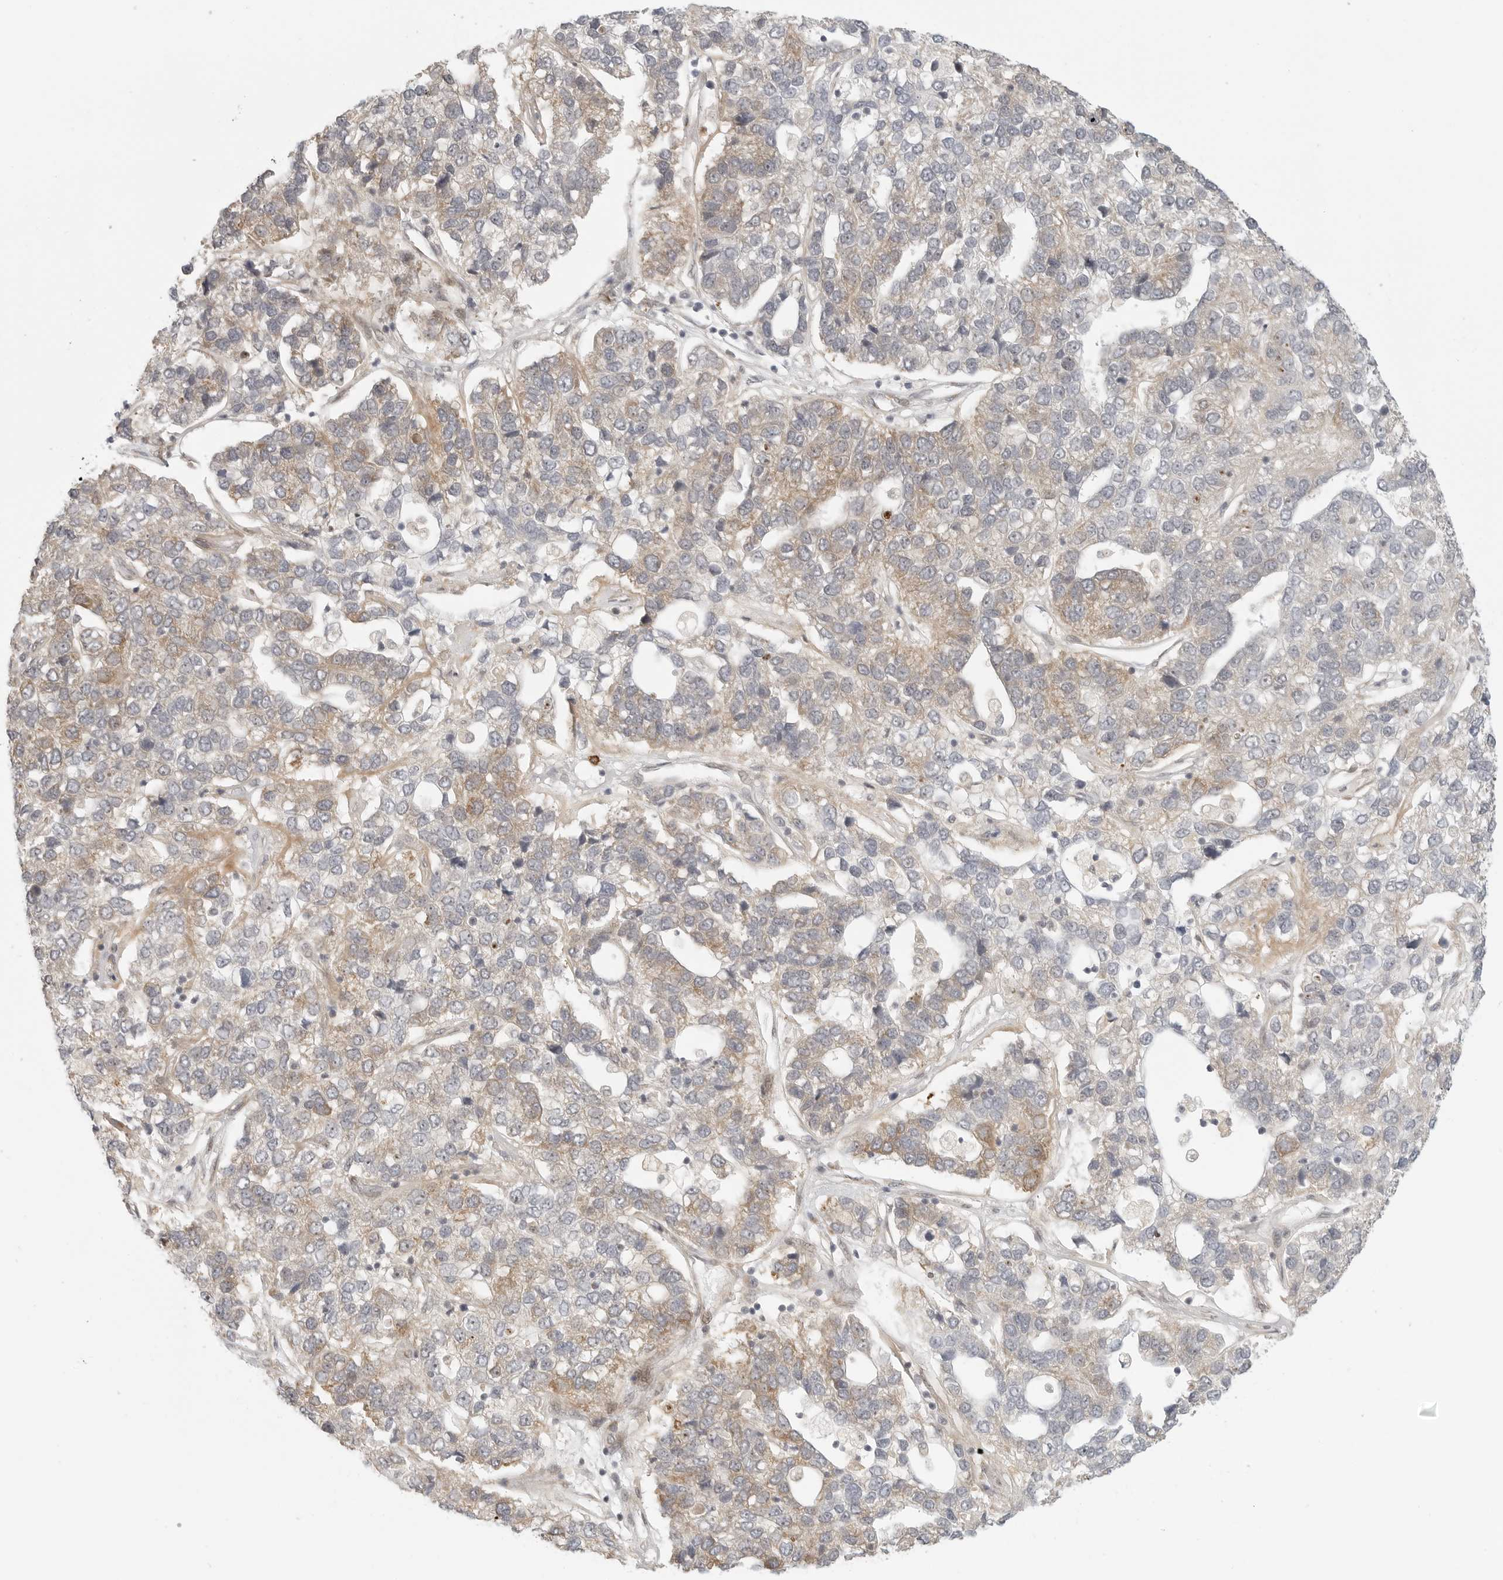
{"staining": {"intensity": "moderate", "quantity": "25%-75%", "location": "cytoplasmic/membranous"}, "tissue": "pancreatic cancer", "cell_type": "Tumor cells", "image_type": "cancer", "snomed": [{"axis": "morphology", "description": "Adenocarcinoma, NOS"}, {"axis": "topography", "description": "Pancreas"}], "caption": "The photomicrograph demonstrates a brown stain indicating the presence of a protein in the cytoplasmic/membranous of tumor cells in pancreatic adenocarcinoma.", "gene": "DSCC1", "patient": {"sex": "female", "age": 61}}